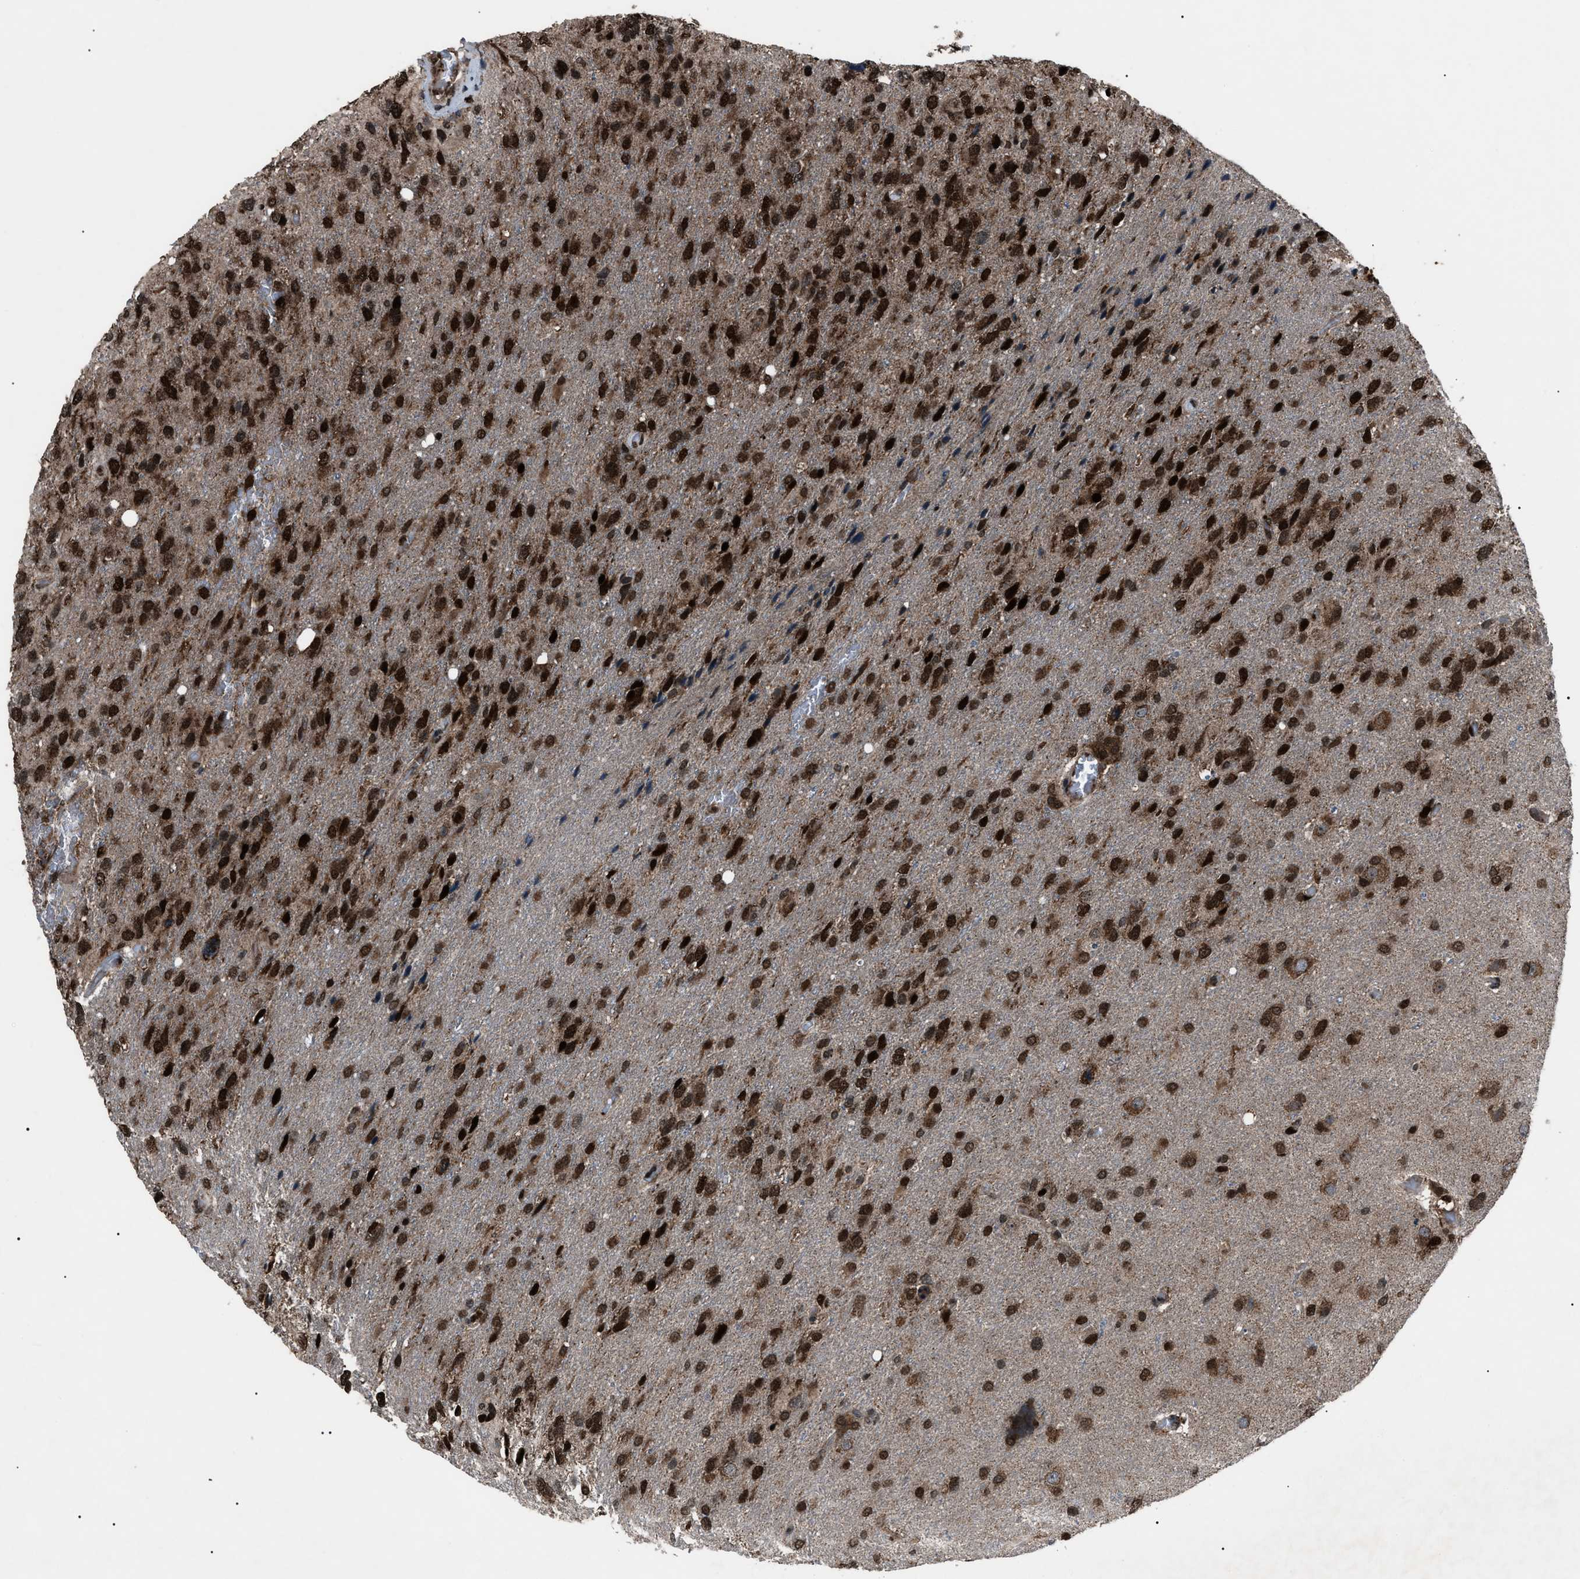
{"staining": {"intensity": "strong", "quantity": ">75%", "location": "nuclear"}, "tissue": "glioma", "cell_type": "Tumor cells", "image_type": "cancer", "snomed": [{"axis": "morphology", "description": "Glioma, malignant, High grade"}, {"axis": "topography", "description": "Brain"}], "caption": "Immunohistochemical staining of human malignant glioma (high-grade) reveals high levels of strong nuclear staining in approximately >75% of tumor cells. (Brightfield microscopy of DAB IHC at high magnification).", "gene": "ZFAND2A", "patient": {"sex": "female", "age": 58}}